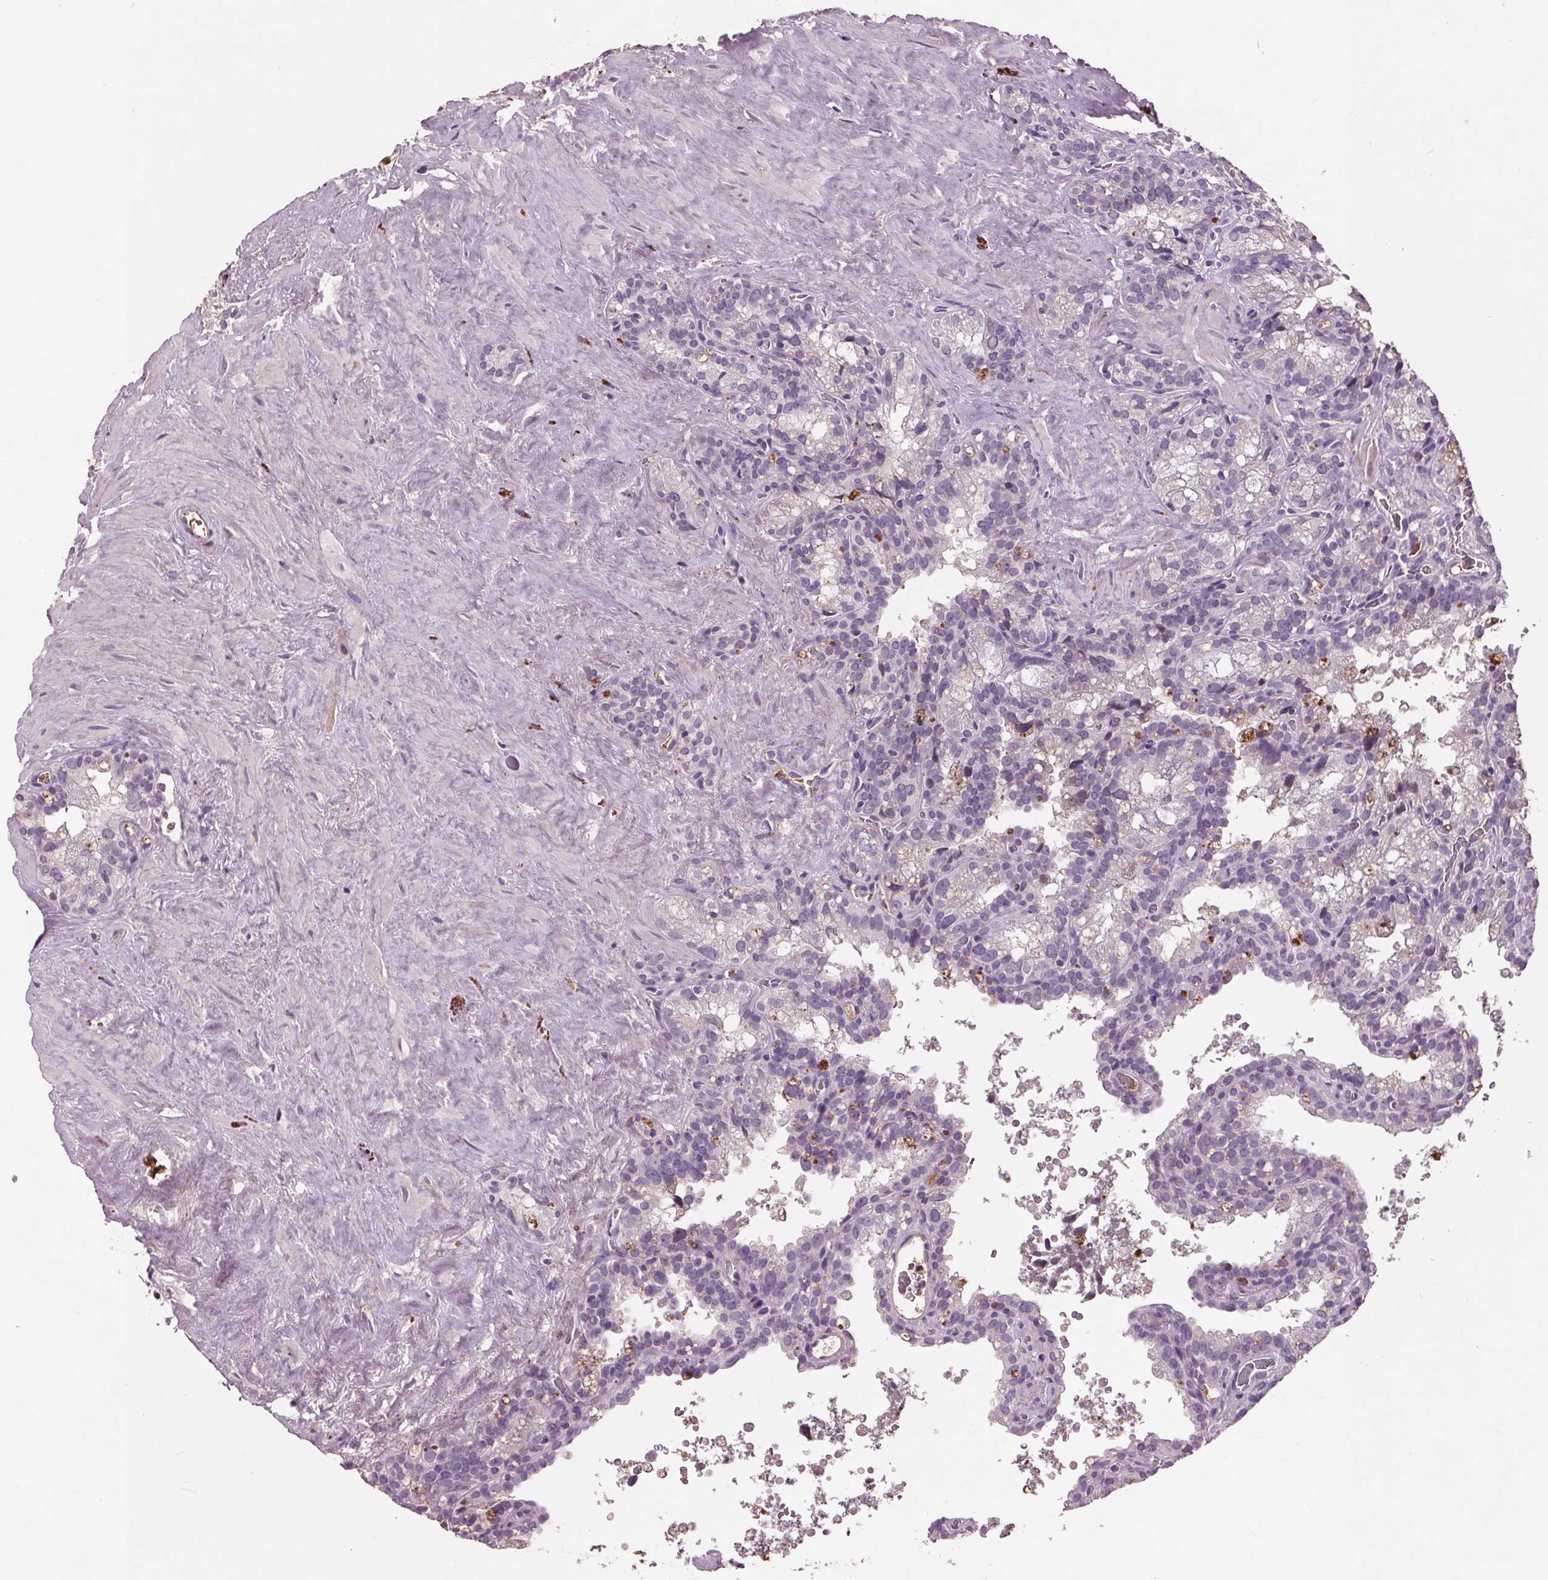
{"staining": {"intensity": "negative", "quantity": "none", "location": "none"}, "tissue": "seminal vesicle", "cell_type": "Glandular cells", "image_type": "normal", "snomed": [{"axis": "morphology", "description": "Normal tissue, NOS"}, {"axis": "topography", "description": "Prostate"}, {"axis": "topography", "description": "Seminal veicle"}], "caption": "This is an immunohistochemistry (IHC) photomicrograph of normal human seminal vesicle. There is no positivity in glandular cells.", "gene": "C6", "patient": {"sex": "male", "age": 71}}